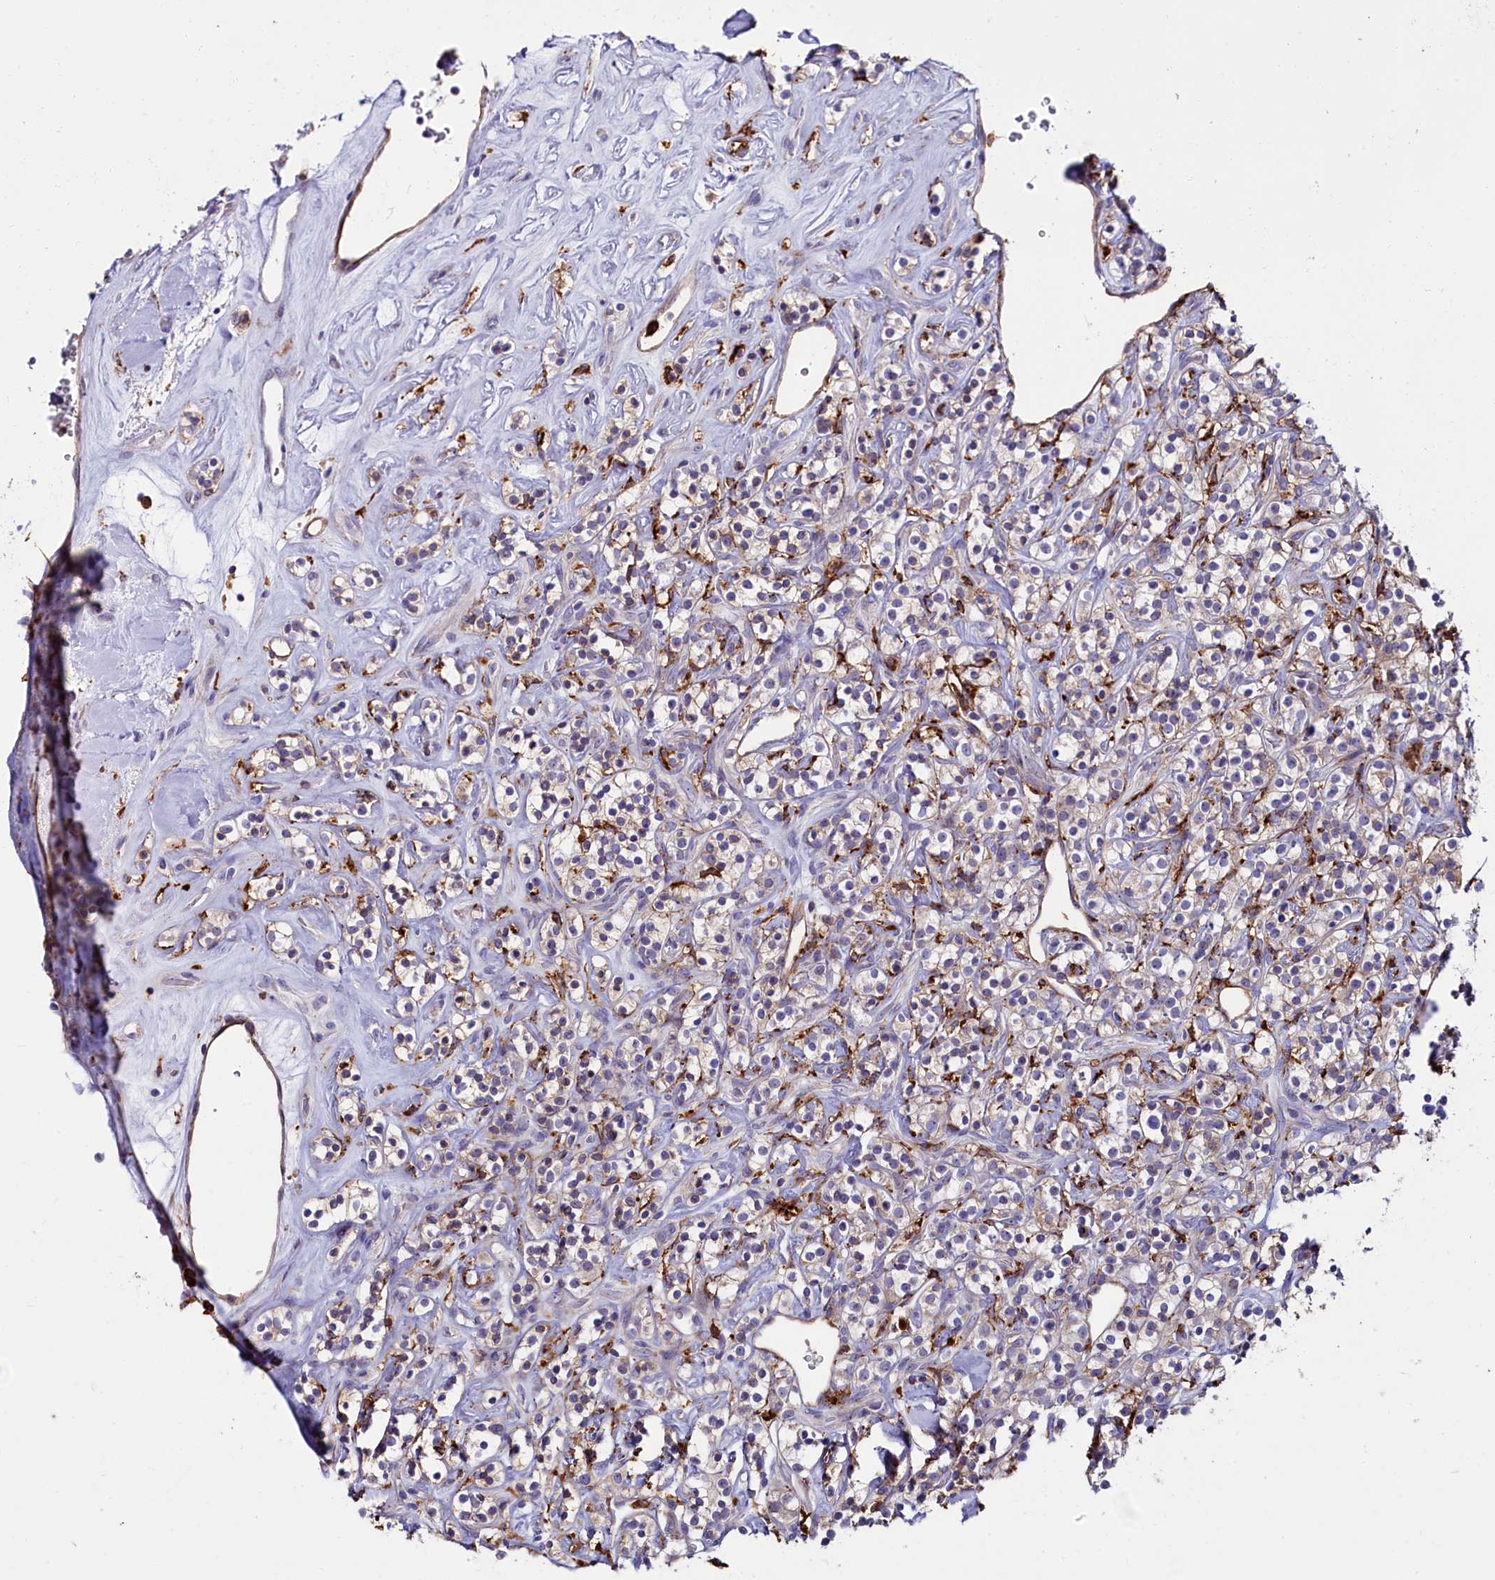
{"staining": {"intensity": "weak", "quantity": "<25%", "location": "cytoplasmic/membranous"}, "tissue": "renal cancer", "cell_type": "Tumor cells", "image_type": "cancer", "snomed": [{"axis": "morphology", "description": "Adenocarcinoma, NOS"}, {"axis": "topography", "description": "Kidney"}], "caption": "The image shows no significant expression in tumor cells of adenocarcinoma (renal).", "gene": "IL20RA", "patient": {"sex": "male", "age": 77}}